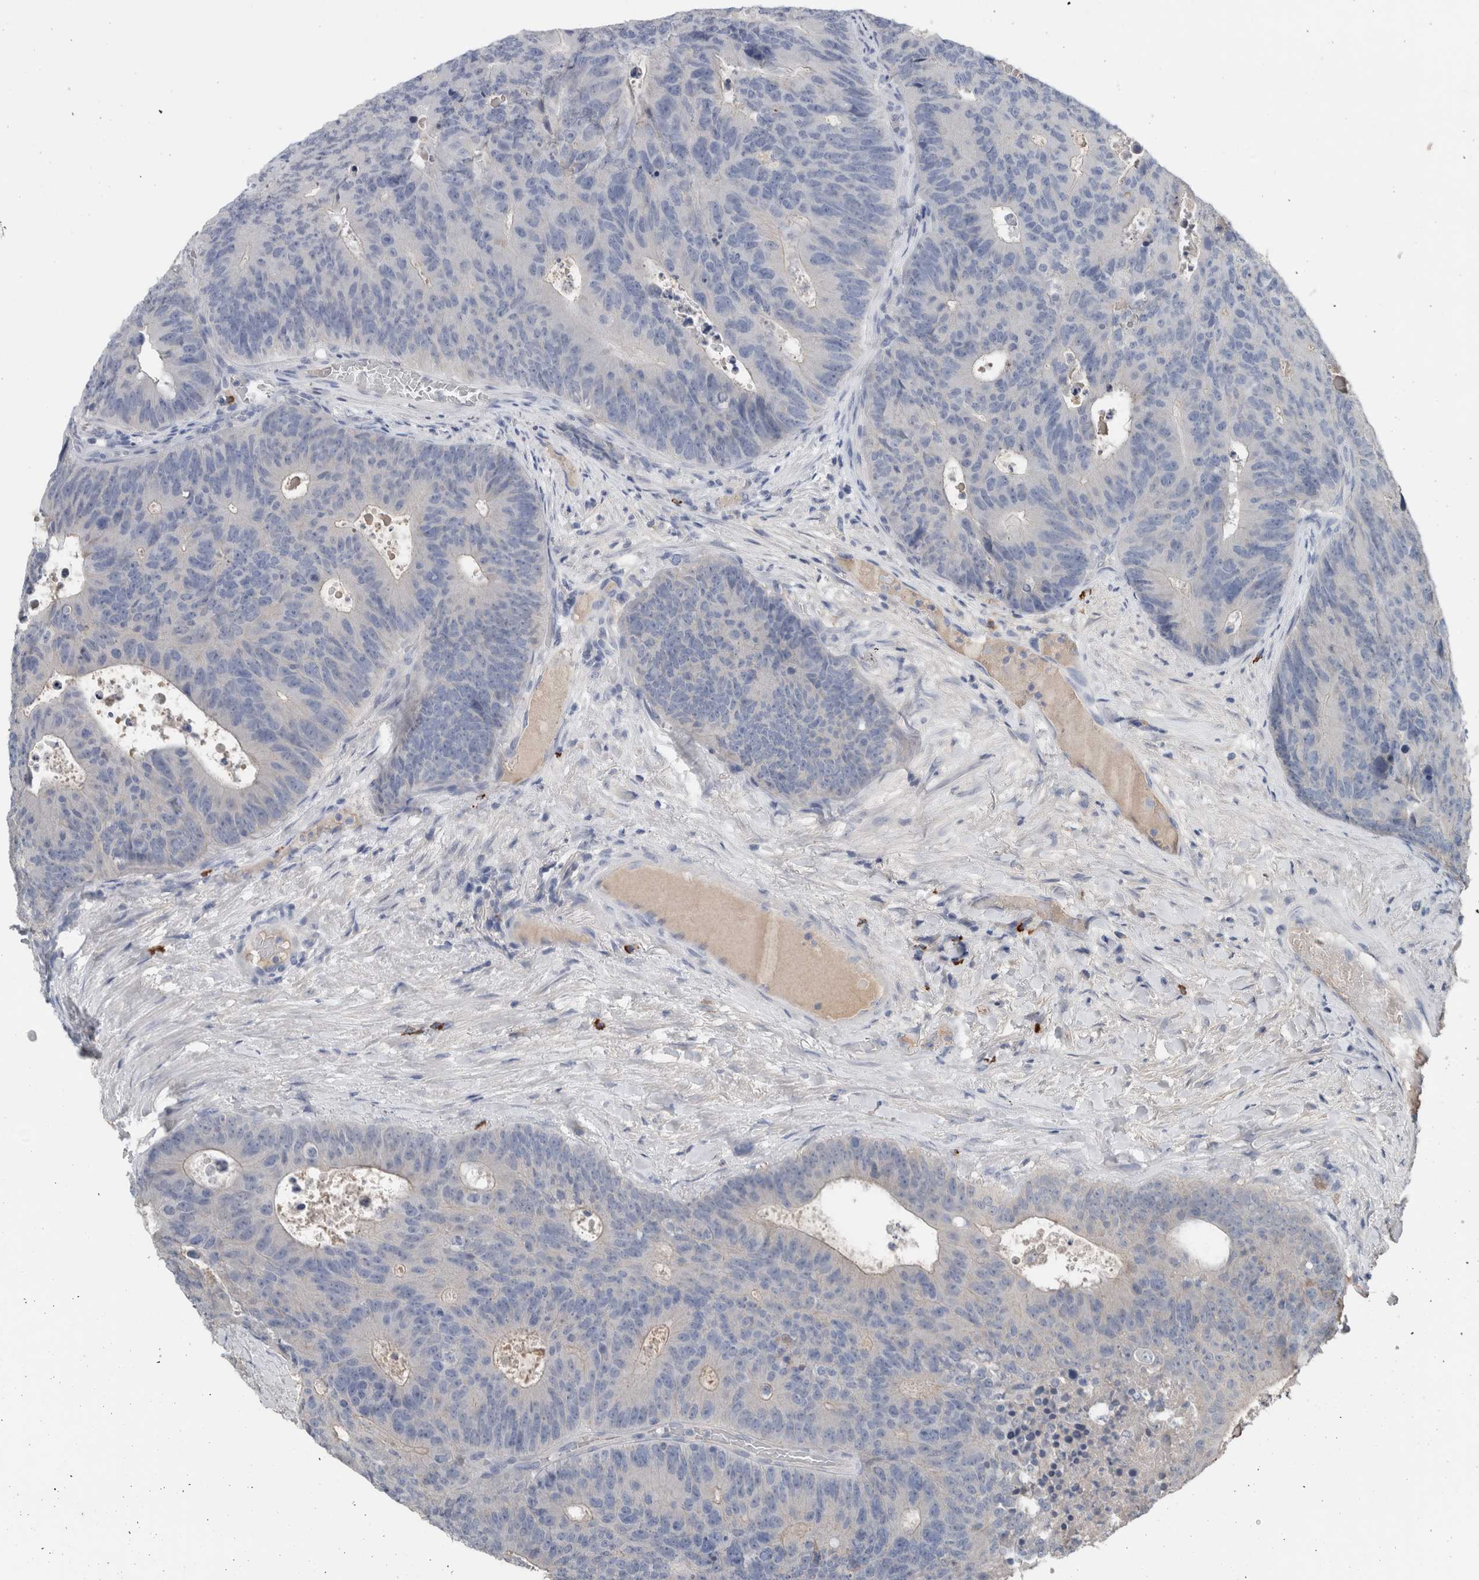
{"staining": {"intensity": "negative", "quantity": "none", "location": "none"}, "tissue": "colorectal cancer", "cell_type": "Tumor cells", "image_type": "cancer", "snomed": [{"axis": "morphology", "description": "Adenocarcinoma, NOS"}, {"axis": "topography", "description": "Colon"}], "caption": "There is no significant expression in tumor cells of colorectal adenocarcinoma. (DAB immunohistochemistry (IHC), high magnification).", "gene": "CRNN", "patient": {"sex": "male", "age": 87}}